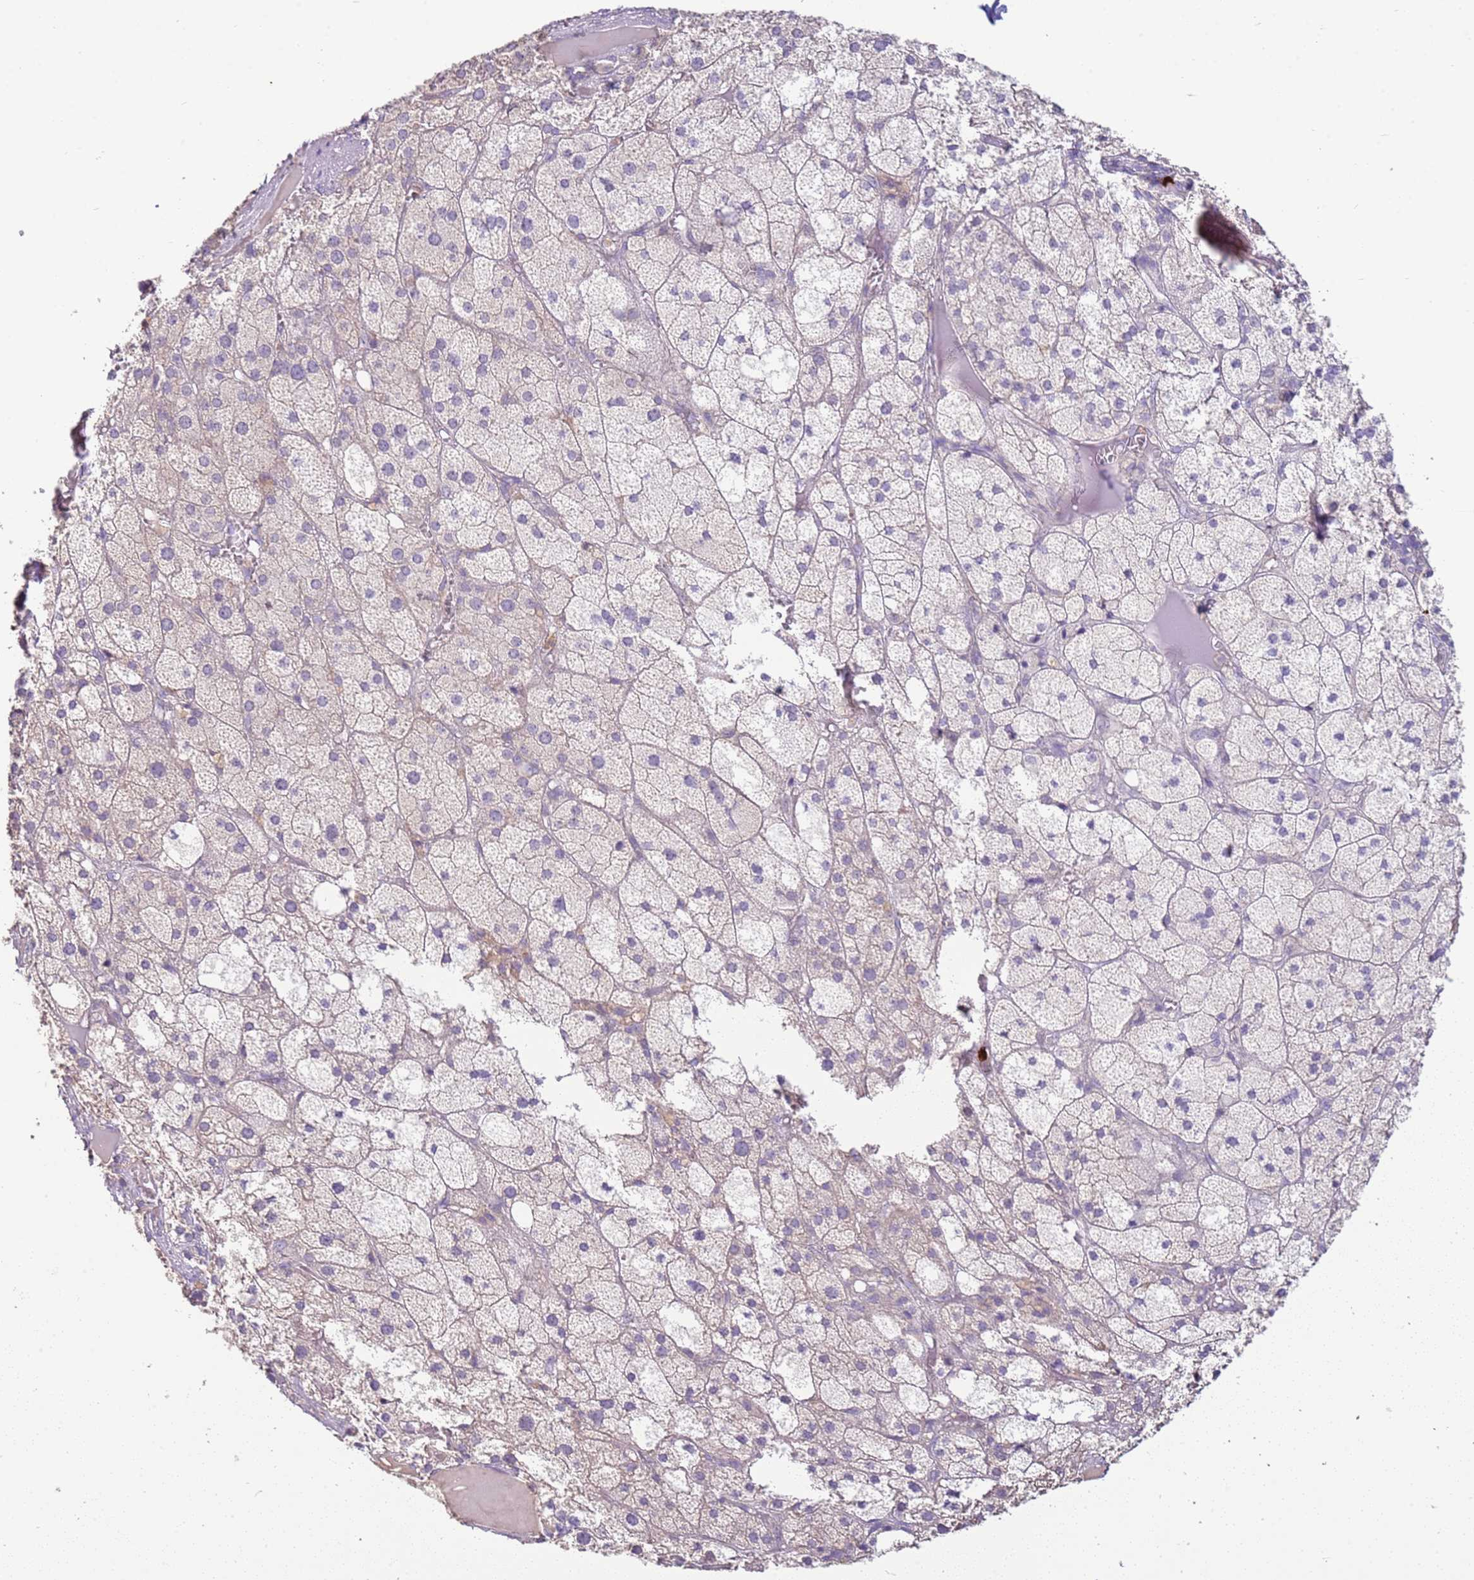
{"staining": {"intensity": "negative", "quantity": "none", "location": "none"}, "tissue": "adrenal gland", "cell_type": "Glandular cells", "image_type": "normal", "snomed": [{"axis": "morphology", "description": "Normal tissue, NOS"}, {"axis": "topography", "description": "Adrenal gland"}], "caption": "Immunohistochemistry of benign human adrenal gland shows no staining in glandular cells. (Brightfield microscopy of DAB (3,3'-diaminobenzidine) IHC at high magnification).", "gene": "IL2RG", "patient": {"sex": "female", "age": 61}}